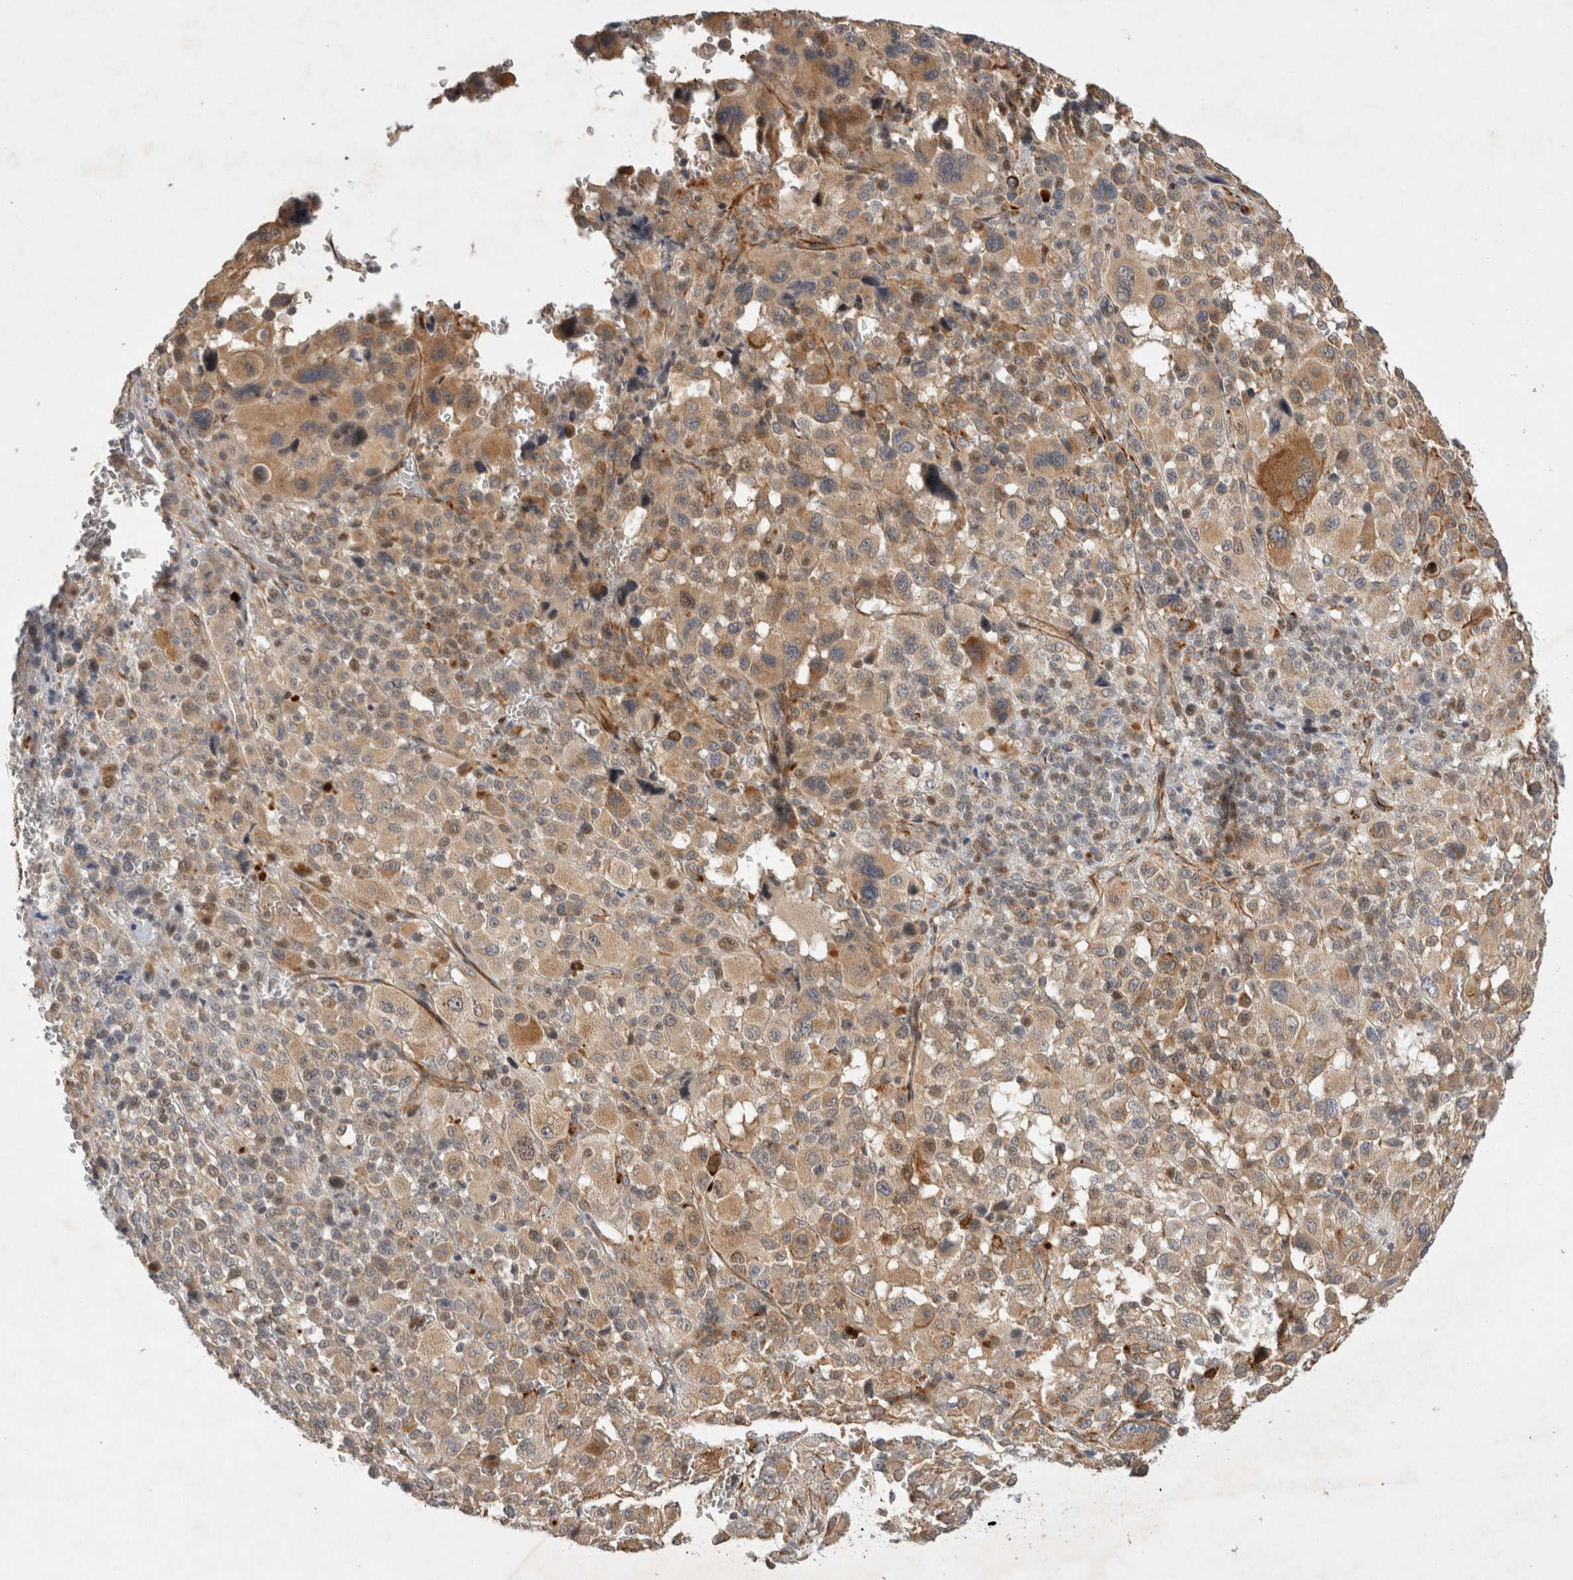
{"staining": {"intensity": "weak", "quantity": ">75%", "location": "cytoplasmic/membranous"}, "tissue": "melanoma", "cell_type": "Tumor cells", "image_type": "cancer", "snomed": [{"axis": "morphology", "description": "Malignant melanoma, Metastatic site"}, {"axis": "topography", "description": "Skin"}], "caption": "A photomicrograph showing weak cytoplasmic/membranous positivity in approximately >75% of tumor cells in melanoma, as visualized by brown immunohistochemical staining.", "gene": "NMU", "patient": {"sex": "female", "age": 74}}